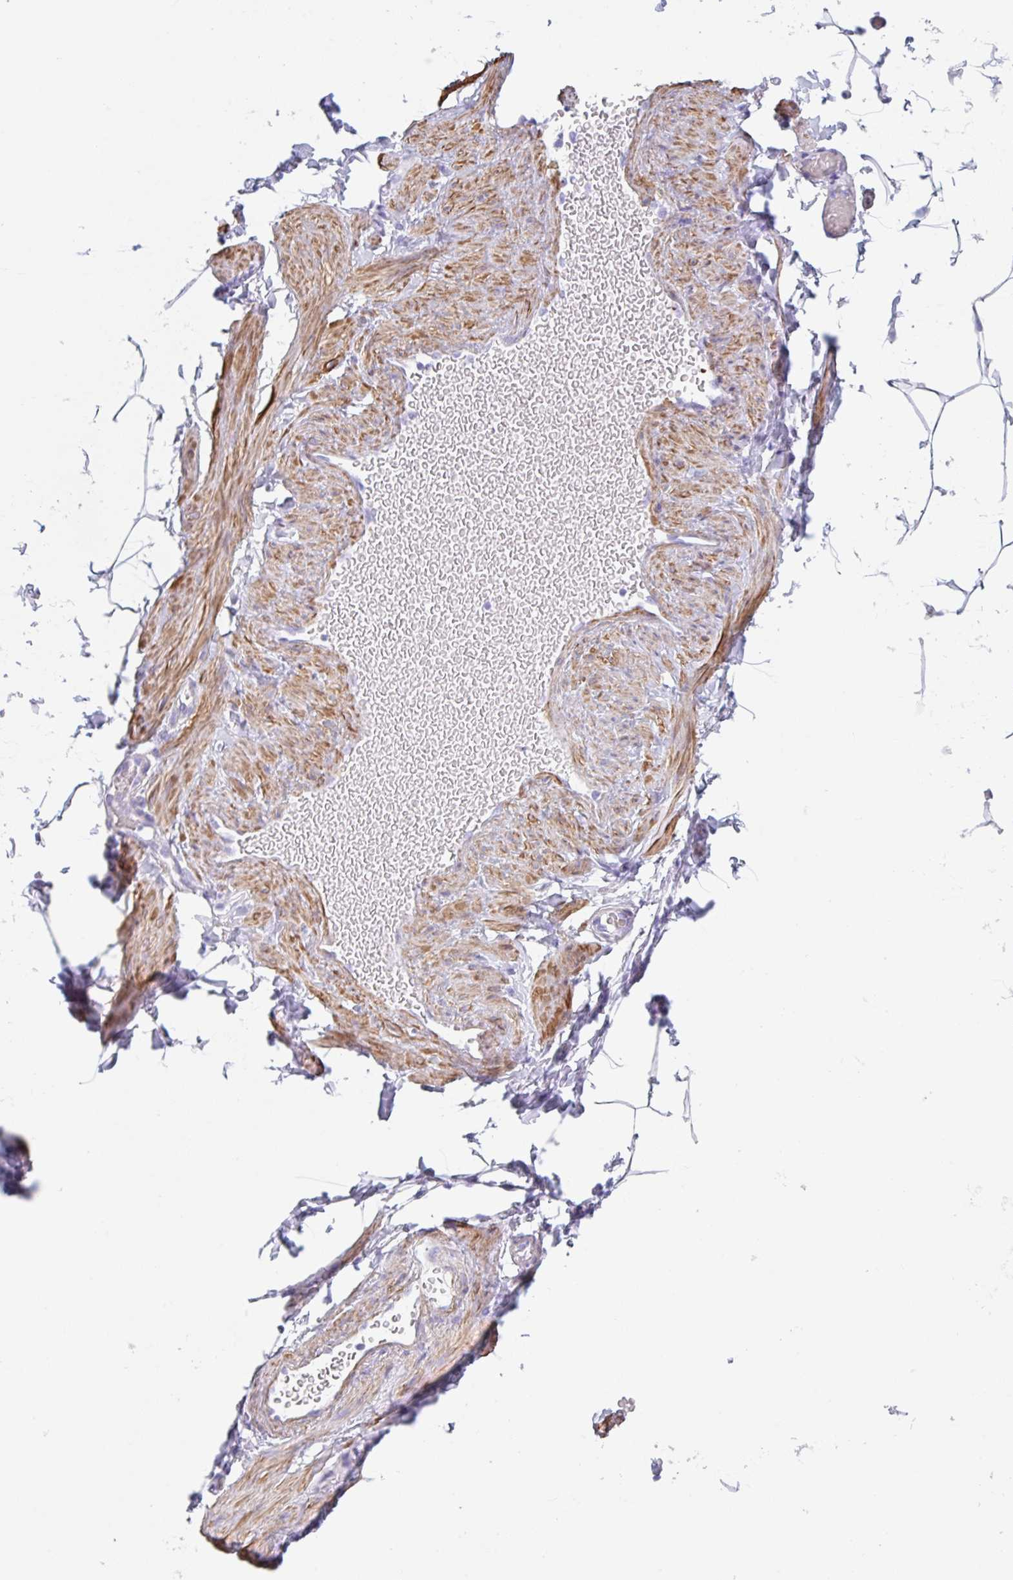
{"staining": {"intensity": "negative", "quantity": "none", "location": "none"}, "tissue": "adipose tissue", "cell_type": "Adipocytes", "image_type": "normal", "snomed": [{"axis": "morphology", "description": "Normal tissue, NOS"}, {"axis": "topography", "description": "Soft tissue"}, {"axis": "topography", "description": "Adipose tissue"}, {"axis": "topography", "description": "Vascular tissue"}, {"axis": "topography", "description": "Peripheral nerve tissue"}], "caption": "This is an IHC micrograph of unremarkable human adipose tissue. There is no expression in adipocytes.", "gene": "TAS2R41", "patient": {"sex": "male", "age": 29}}